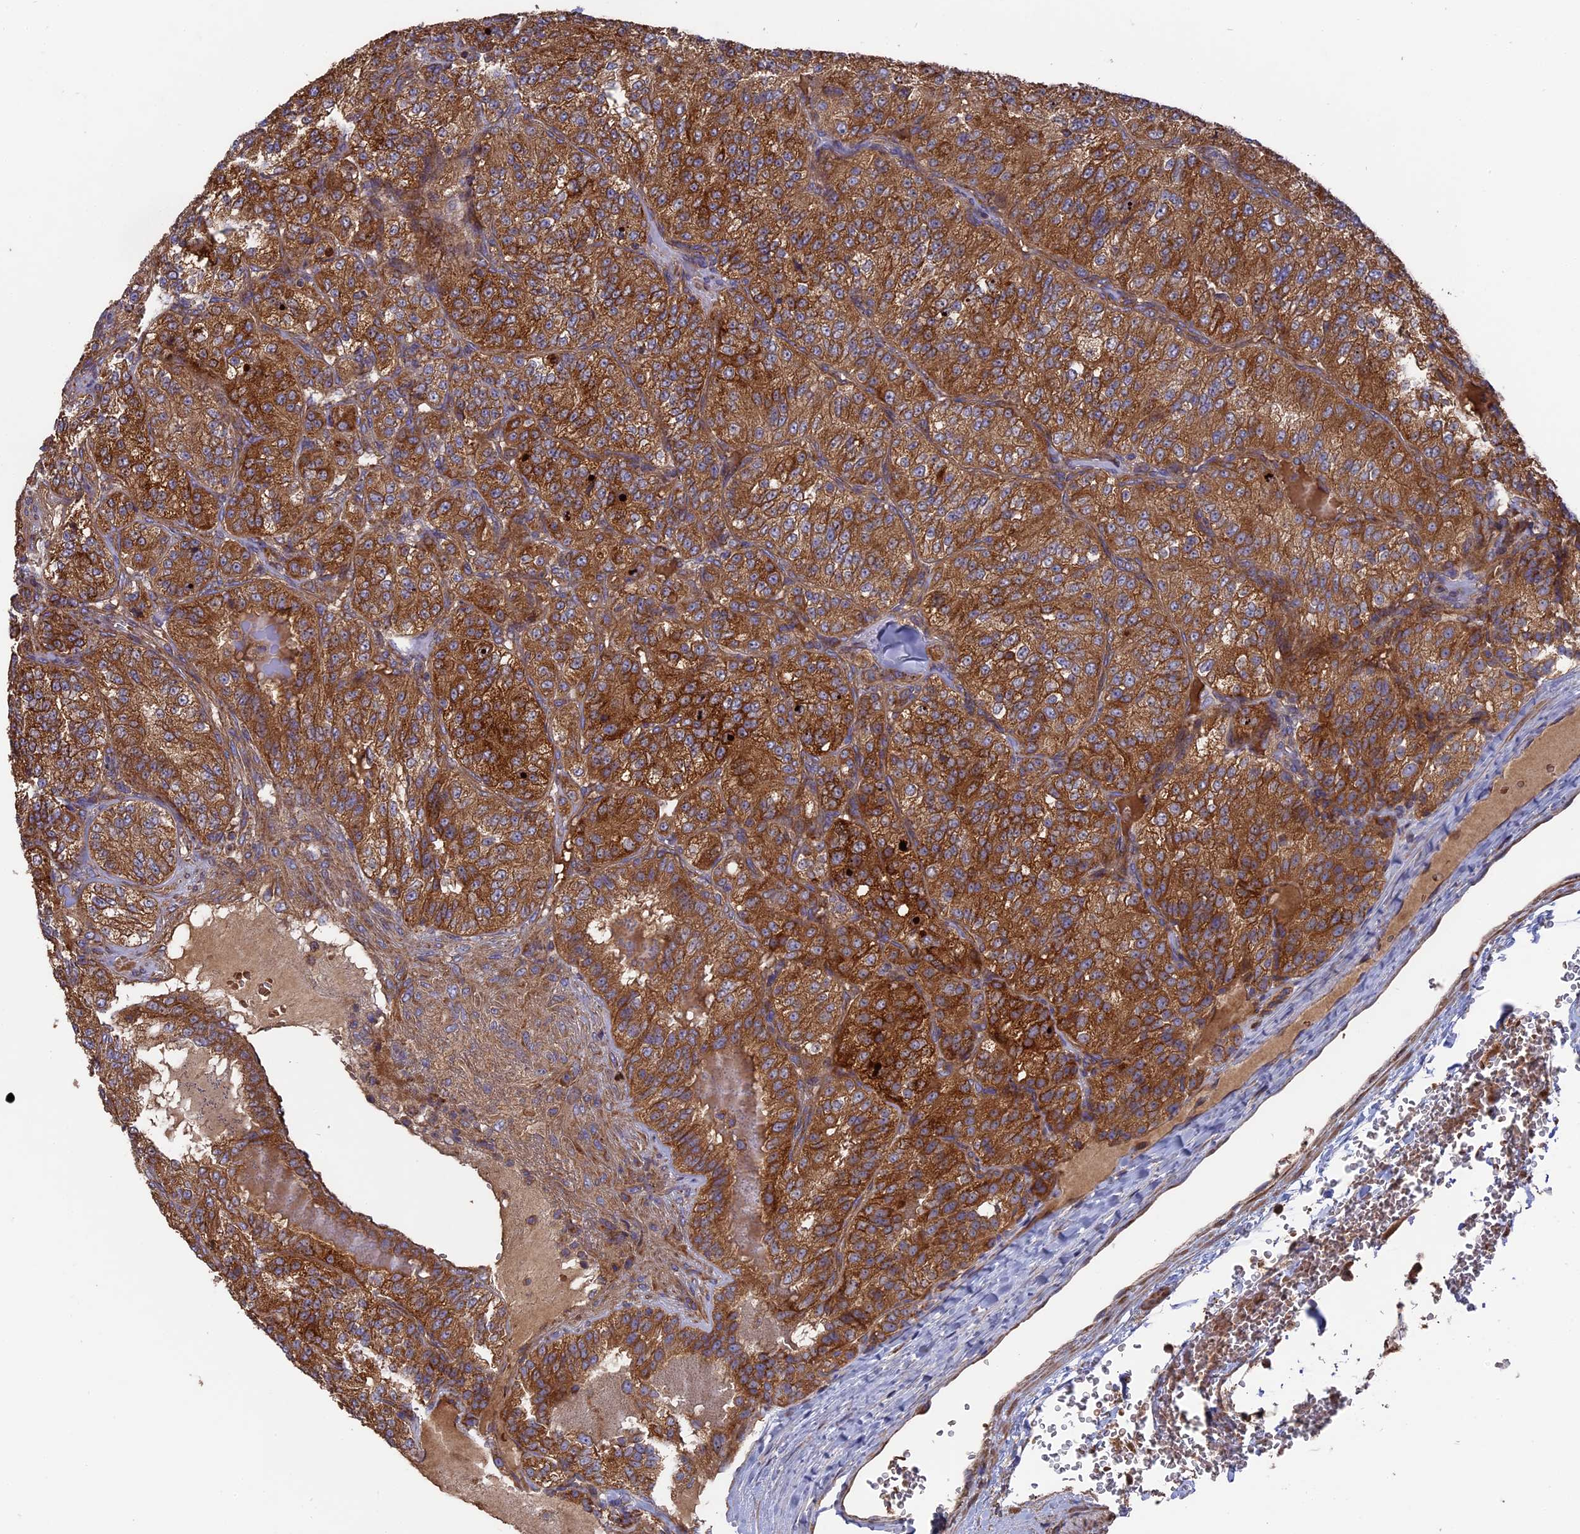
{"staining": {"intensity": "strong", "quantity": ">75%", "location": "cytoplasmic/membranous"}, "tissue": "renal cancer", "cell_type": "Tumor cells", "image_type": "cancer", "snomed": [{"axis": "morphology", "description": "Adenocarcinoma, NOS"}, {"axis": "topography", "description": "Kidney"}], "caption": "Adenocarcinoma (renal) tissue exhibits strong cytoplasmic/membranous expression in about >75% of tumor cells", "gene": "TELO2", "patient": {"sex": "female", "age": 63}}